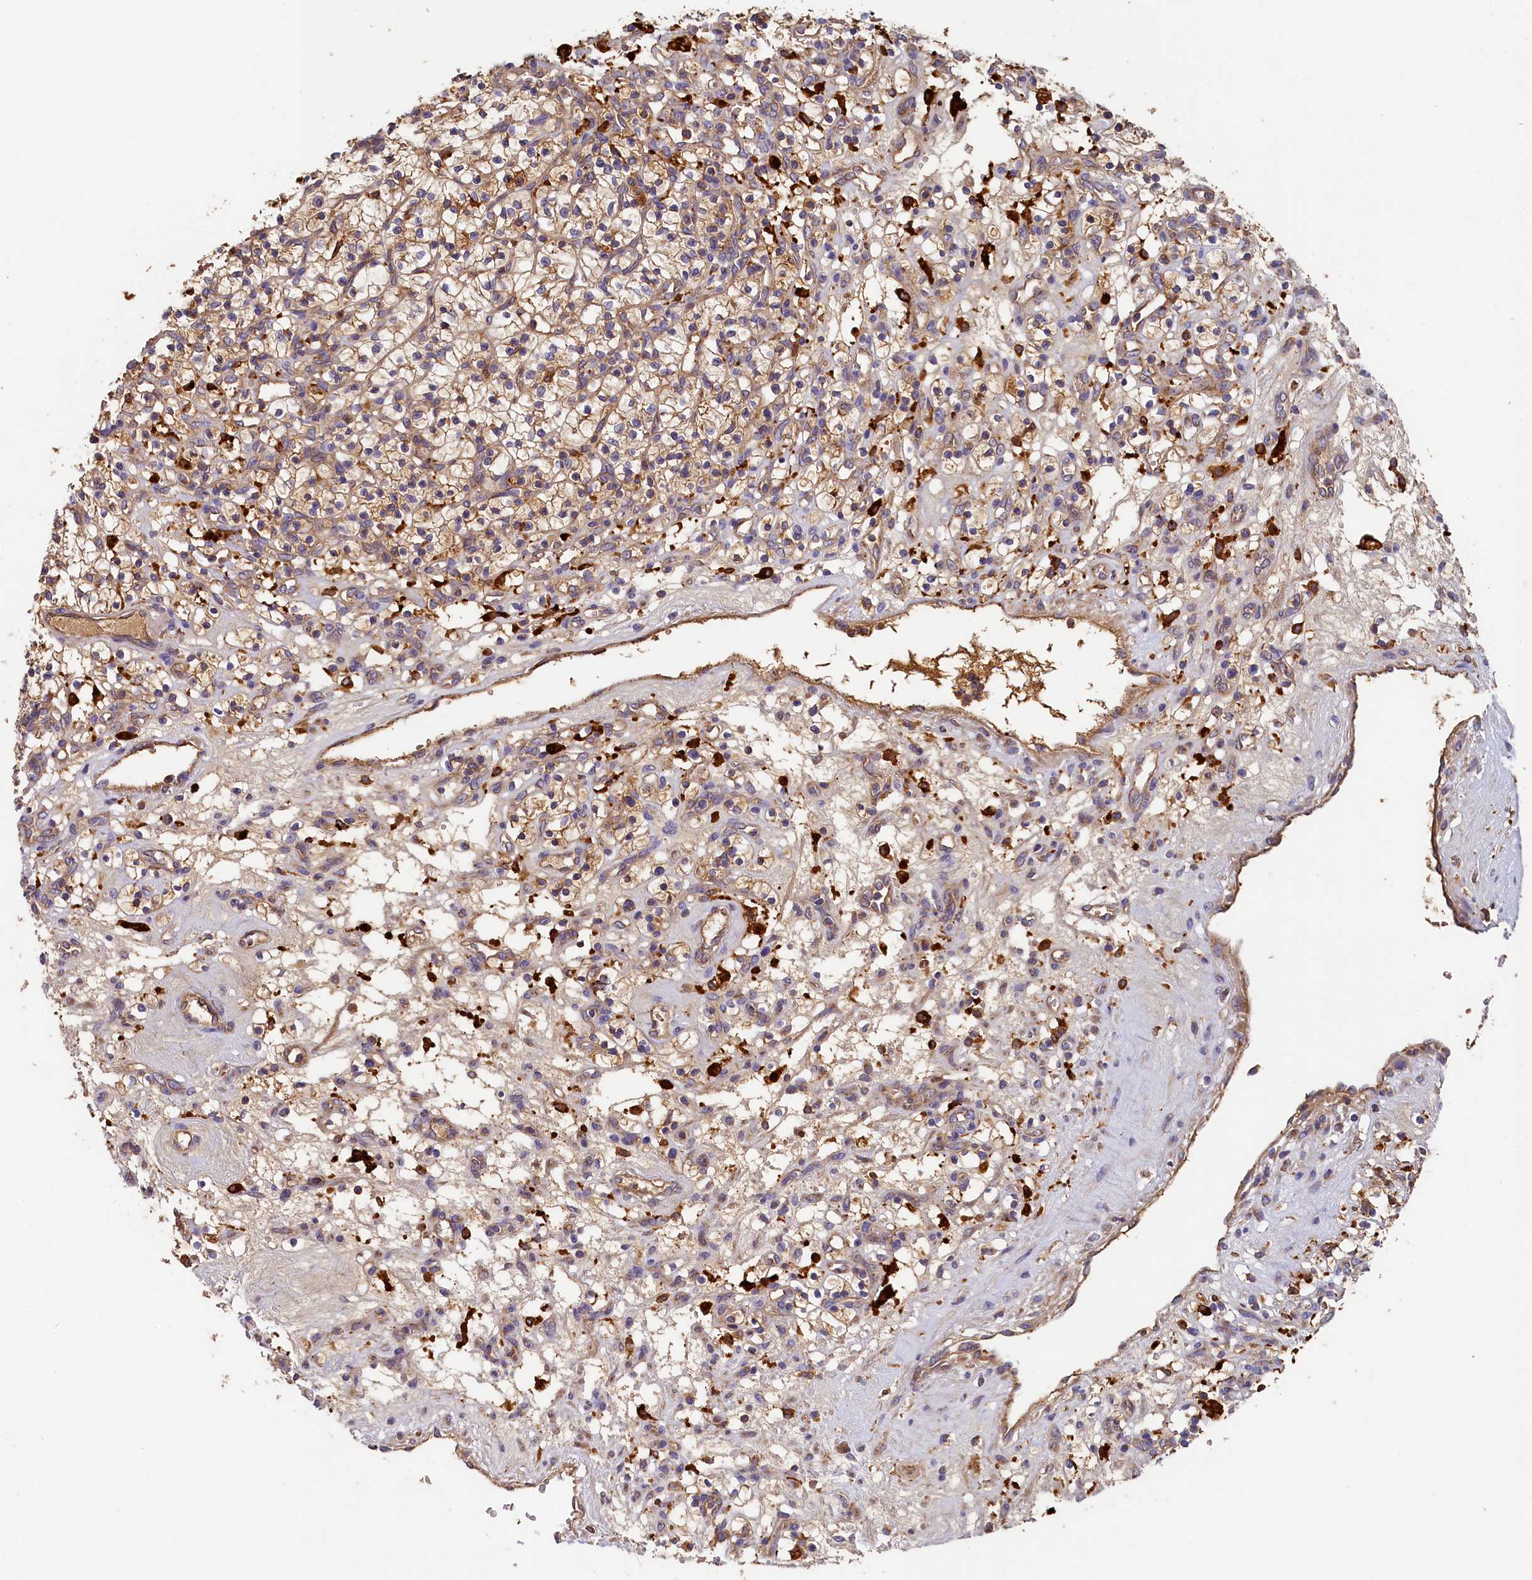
{"staining": {"intensity": "moderate", "quantity": ">75%", "location": "cytoplasmic/membranous"}, "tissue": "renal cancer", "cell_type": "Tumor cells", "image_type": "cancer", "snomed": [{"axis": "morphology", "description": "Adenocarcinoma, NOS"}, {"axis": "topography", "description": "Kidney"}], "caption": "There is medium levels of moderate cytoplasmic/membranous staining in tumor cells of renal cancer, as demonstrated by immunohistochemical staining (brown color).", "gene": "SEC31B", "patient": {"sex": "female", "age": 57}}